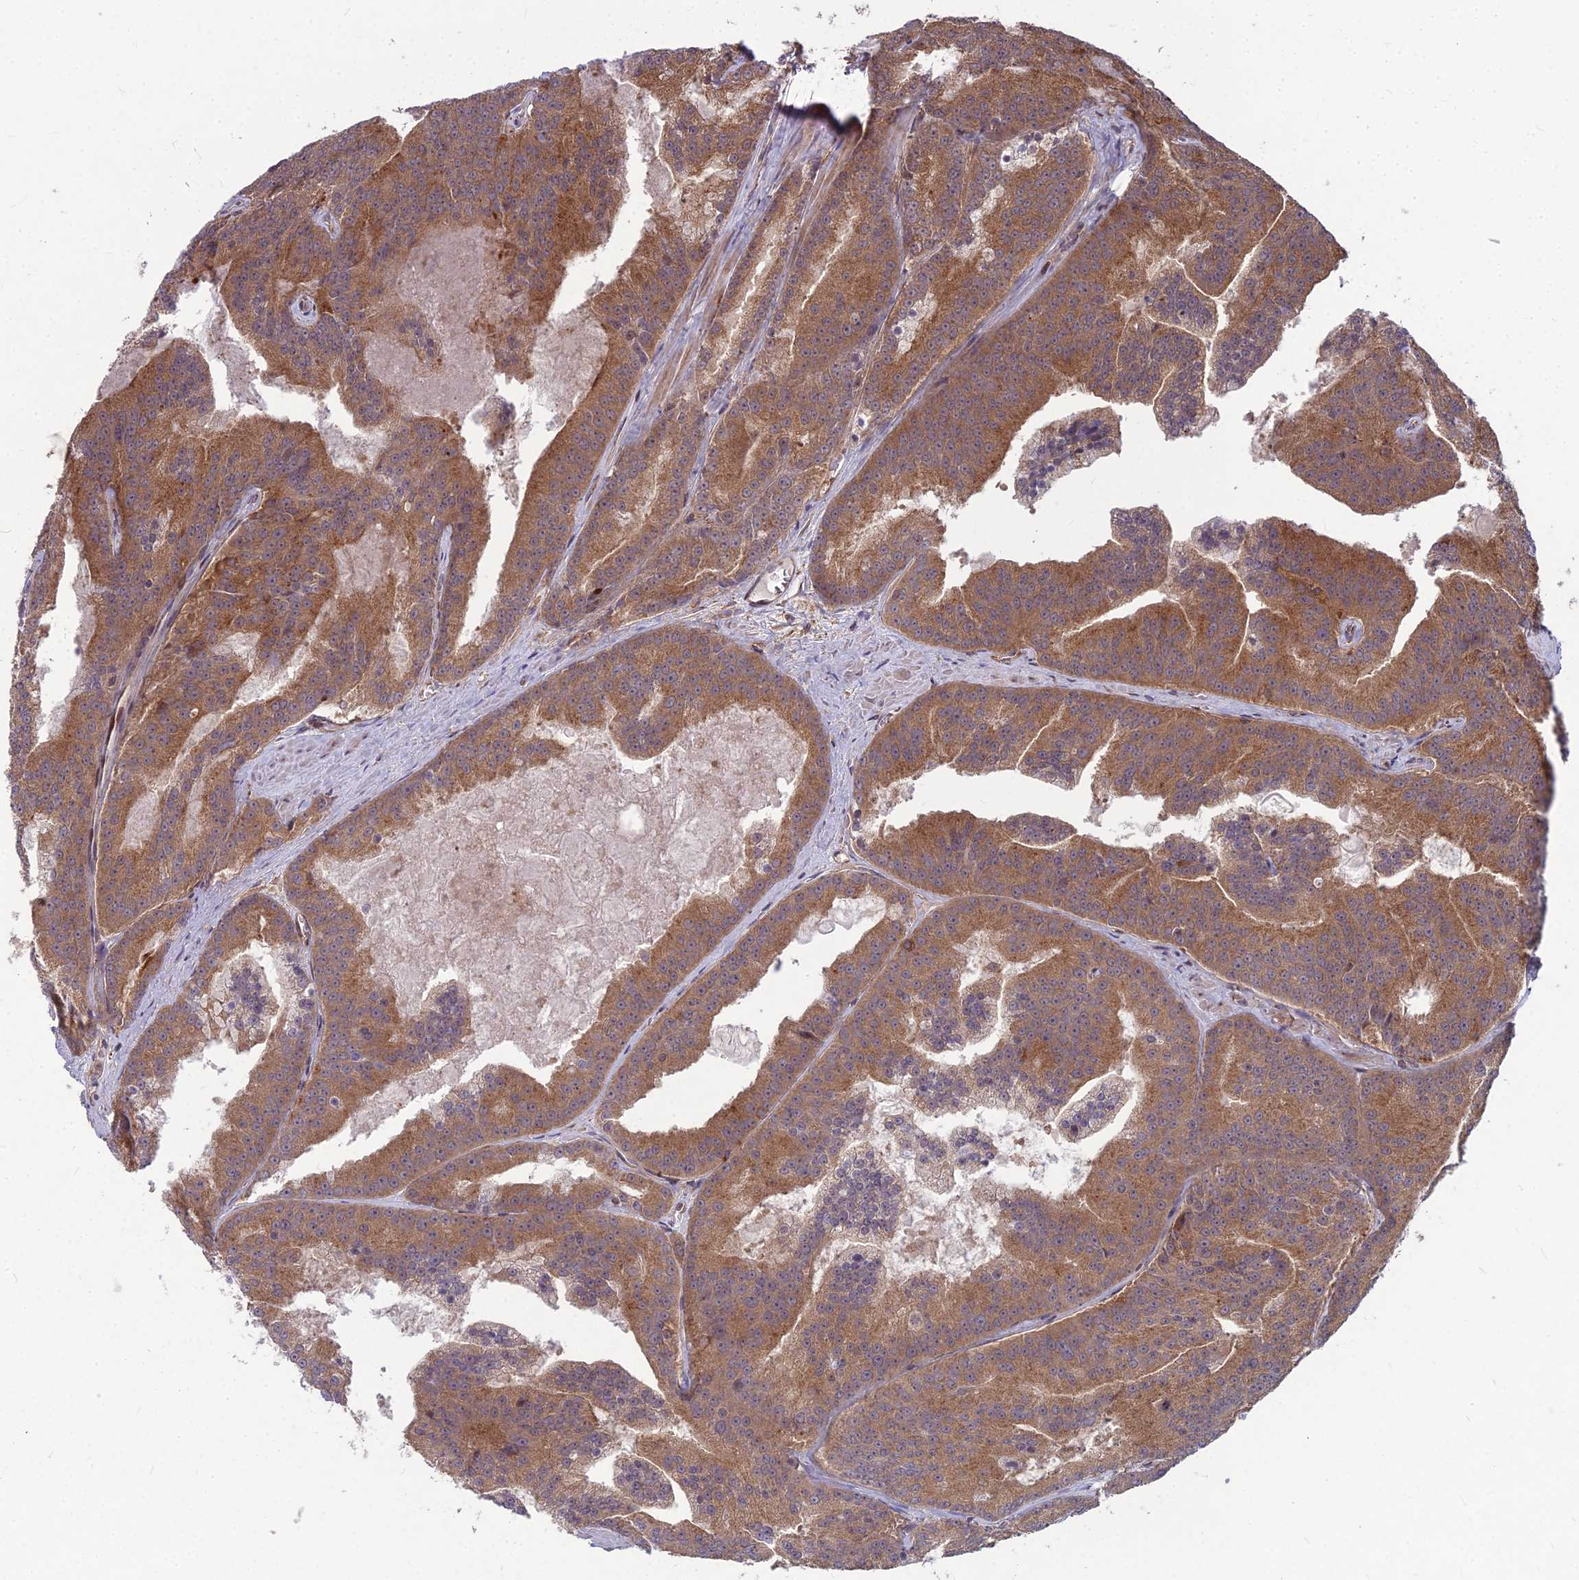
{"staining": {"intensity": "moderate", "quantity": ">75%", "location": "cytoplasmic/membranous"}, "tissue": "prostate cancer", "cell_type": "Tumor cells", "image_type": "cancer", "snomed": [{"axis": "morphology", "description": "Adenocarcinoma, High grade"}, {"axis": "topography", "description": "Prostate"}], "caption": "Immunohistochemistry (IHC) (DAB) staining of high-grade adenocarcinoma (prostate) shows moderate cytoplasmic/membranous protein expression in approximately >75% of tumor cells.", "gene": "MFSD8", "patient": {"sex": "male", "age": 61}}